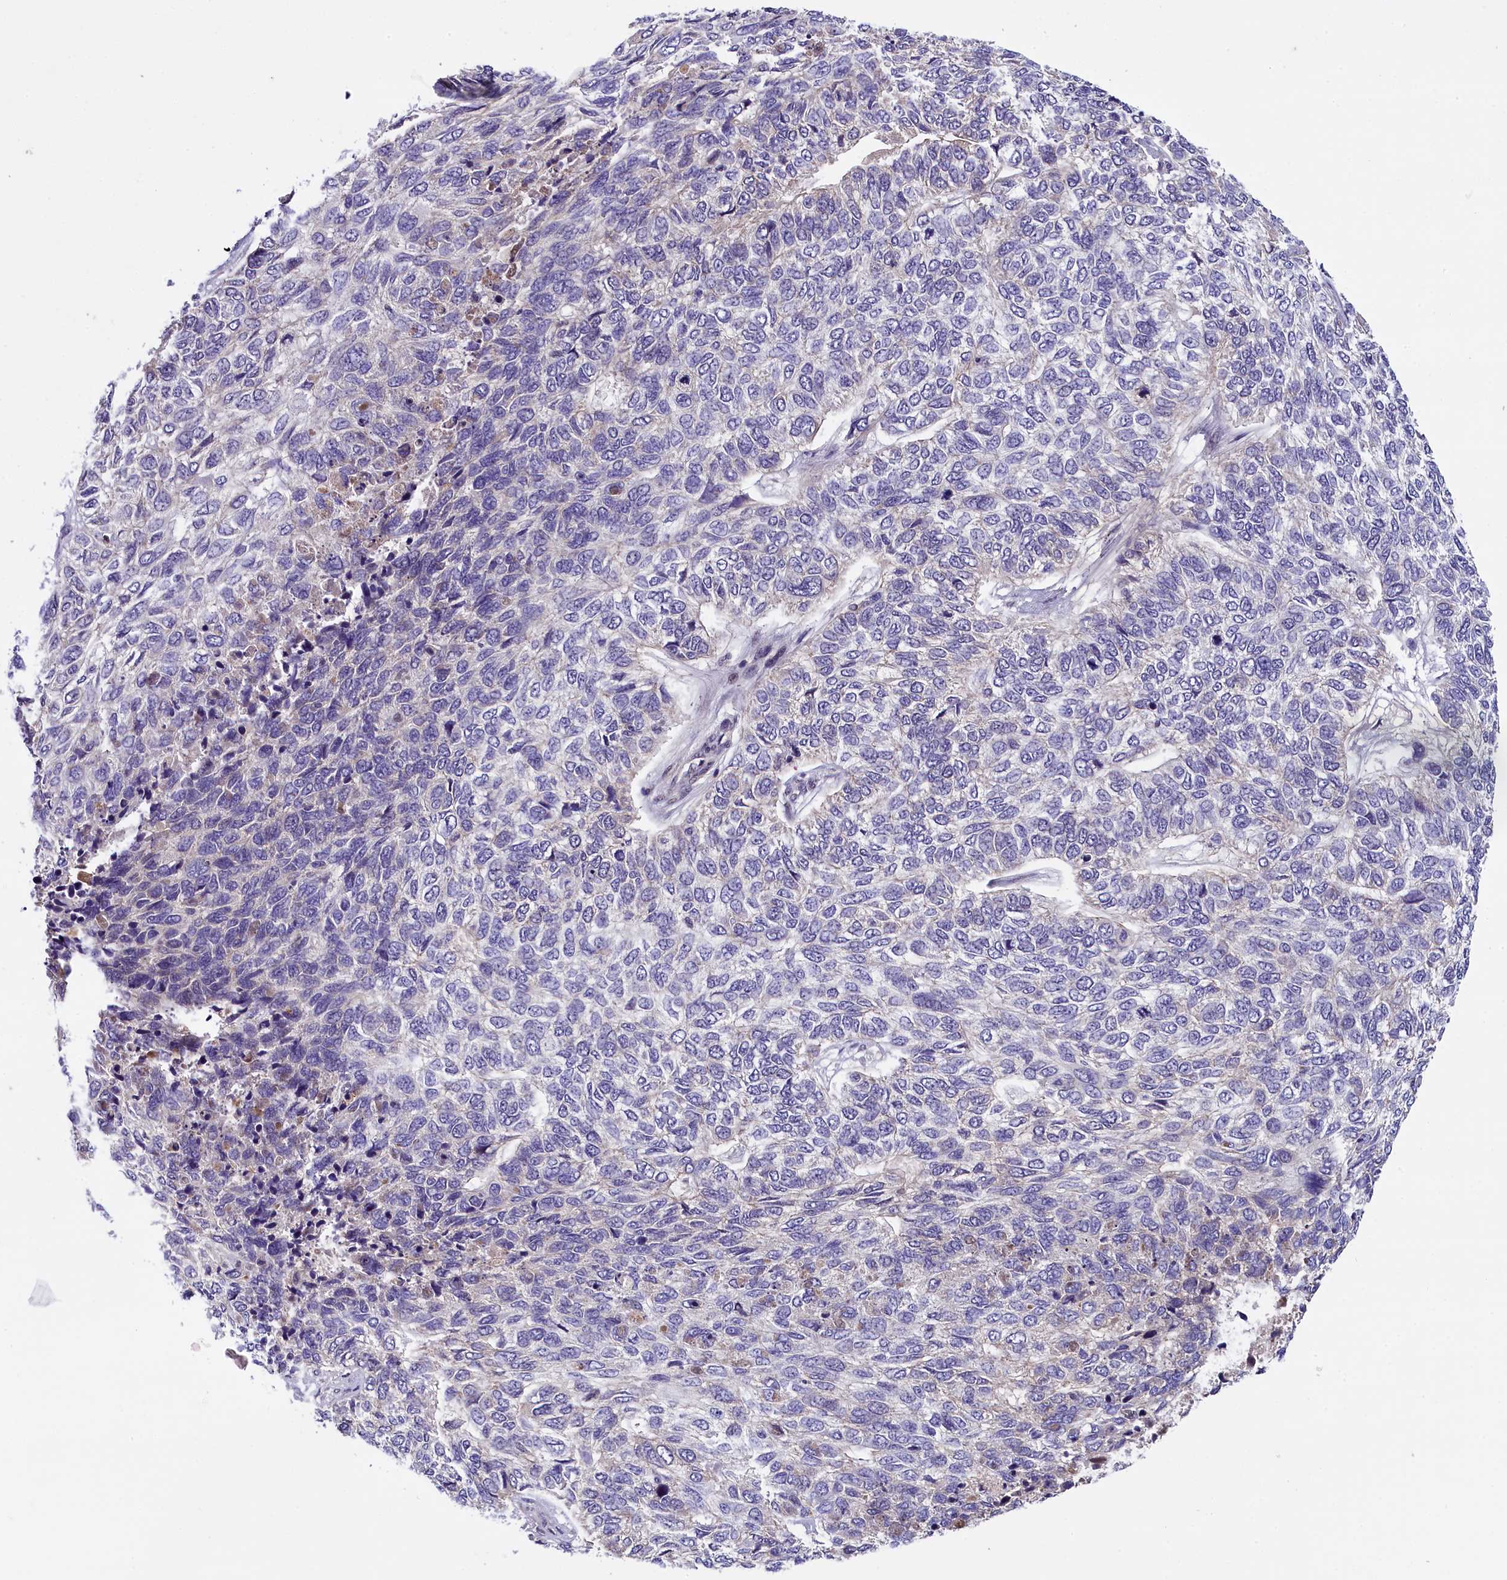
{"staining": {"intensity": "negative", "quantity": "none", "location": "none"}, "tissue": "skin cancer", "cell_type": "Tumor cells", "image_type": "cancer", "snomed": [{"axis": "morphology", "description": "Basal cell carcinoma"}, {"axis": "topography", "description": "Skin"}], "caption": "A high-resolution micrograph shows immunohistochemistry (IHC) staining of skin basal cell carcinoma, which reveals no significant positivity in tumor cells. (DAB immunohistochemistry (IHC) visualized using brightfield microscopy, high magnification).", "gene": "ENKD1", "patient": {"sex": "female", "age": 65}}